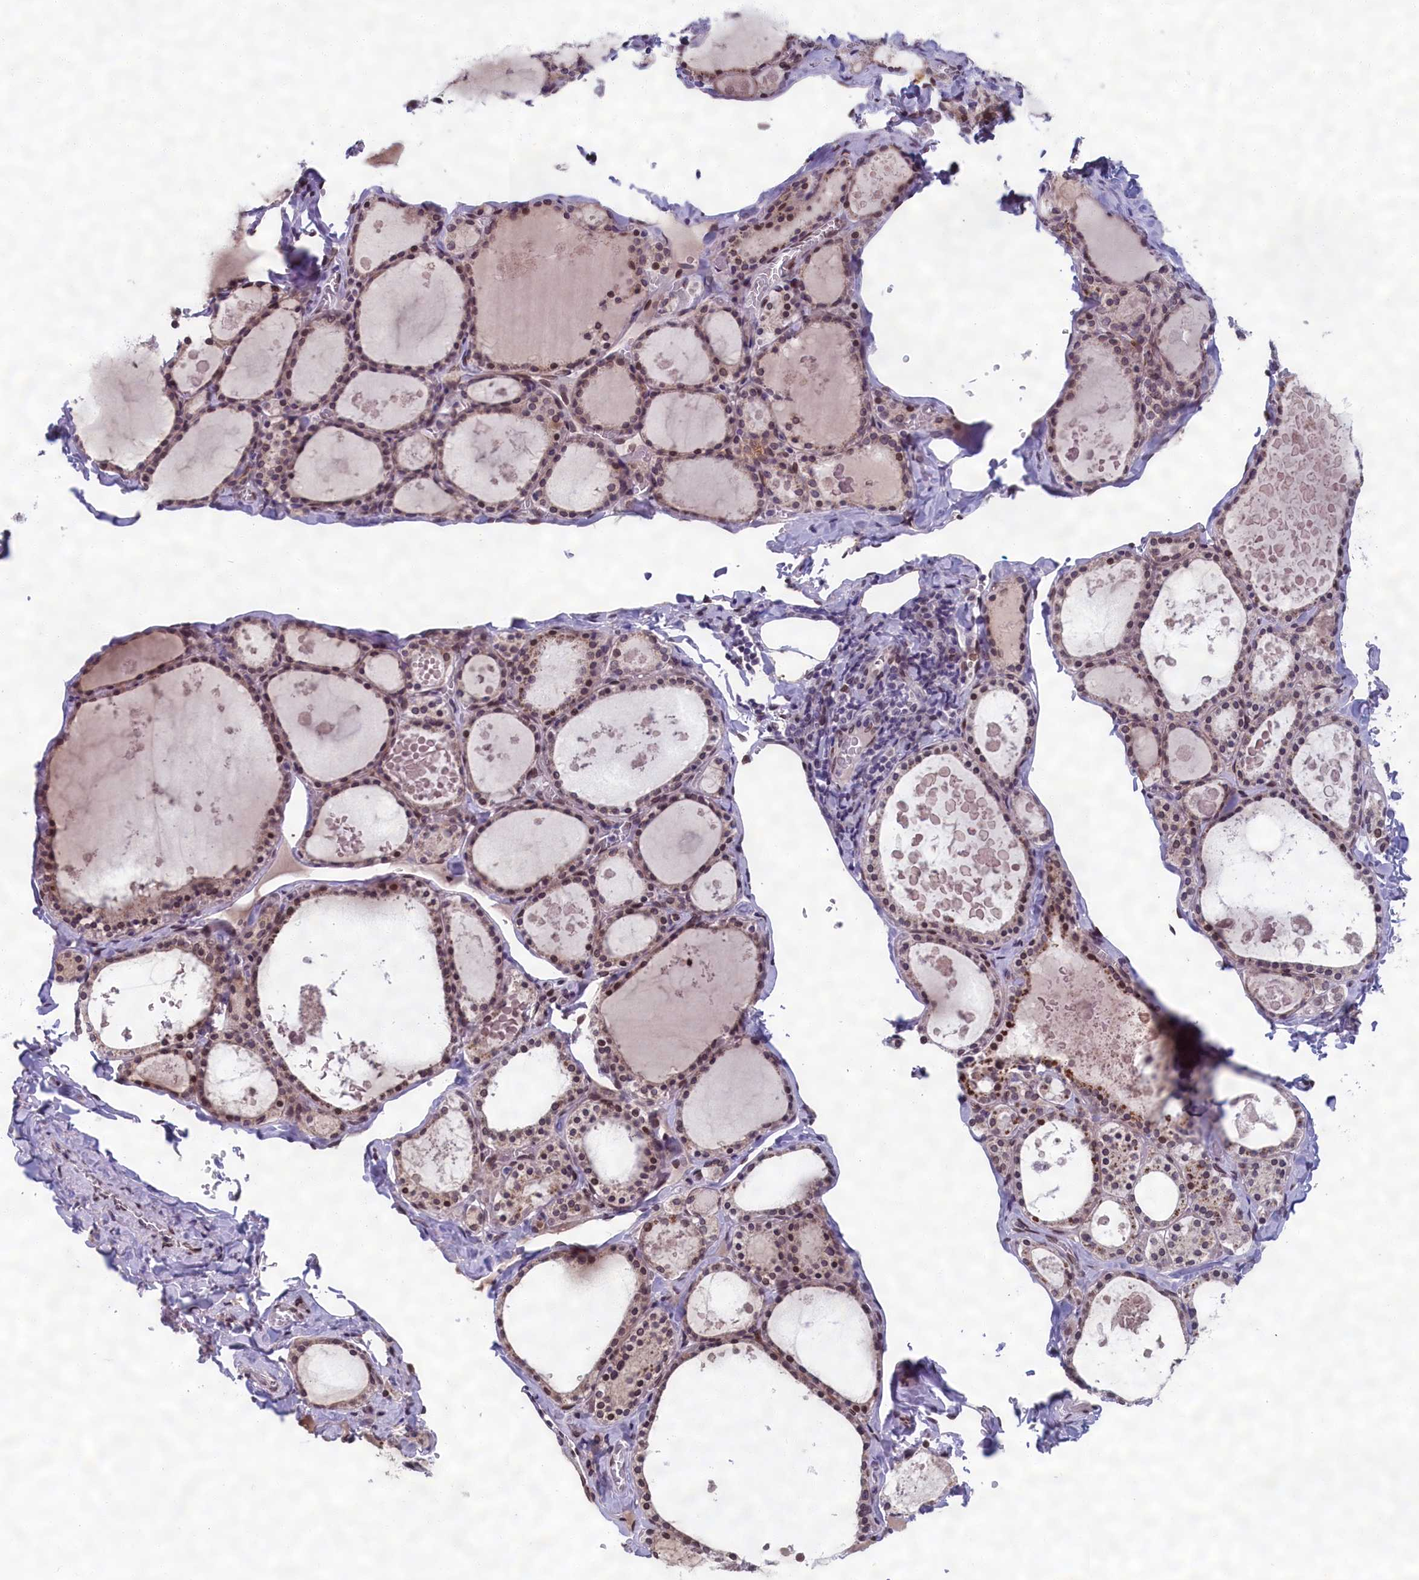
{"staining": {"intensity": "moderate", "quantity": ">75%", "location": "nuclear"}, "tissue": "thyroid gland", "cell_type": "Glandular cells", "image_type": "normal", "snomed": [{"axis": "morphology", "description": "Normal tissue, NOS"}, {"axis": "topography", "description": "Thyroid gland"}], "caption": "An IHC micrograph of normal tissue is shown. Protein staining in brown shows moderate nuclear positivity in thyroid gland within glandular cells.", "gene": "GPSM1", "patient": {"sex": "male", "age": 56}}